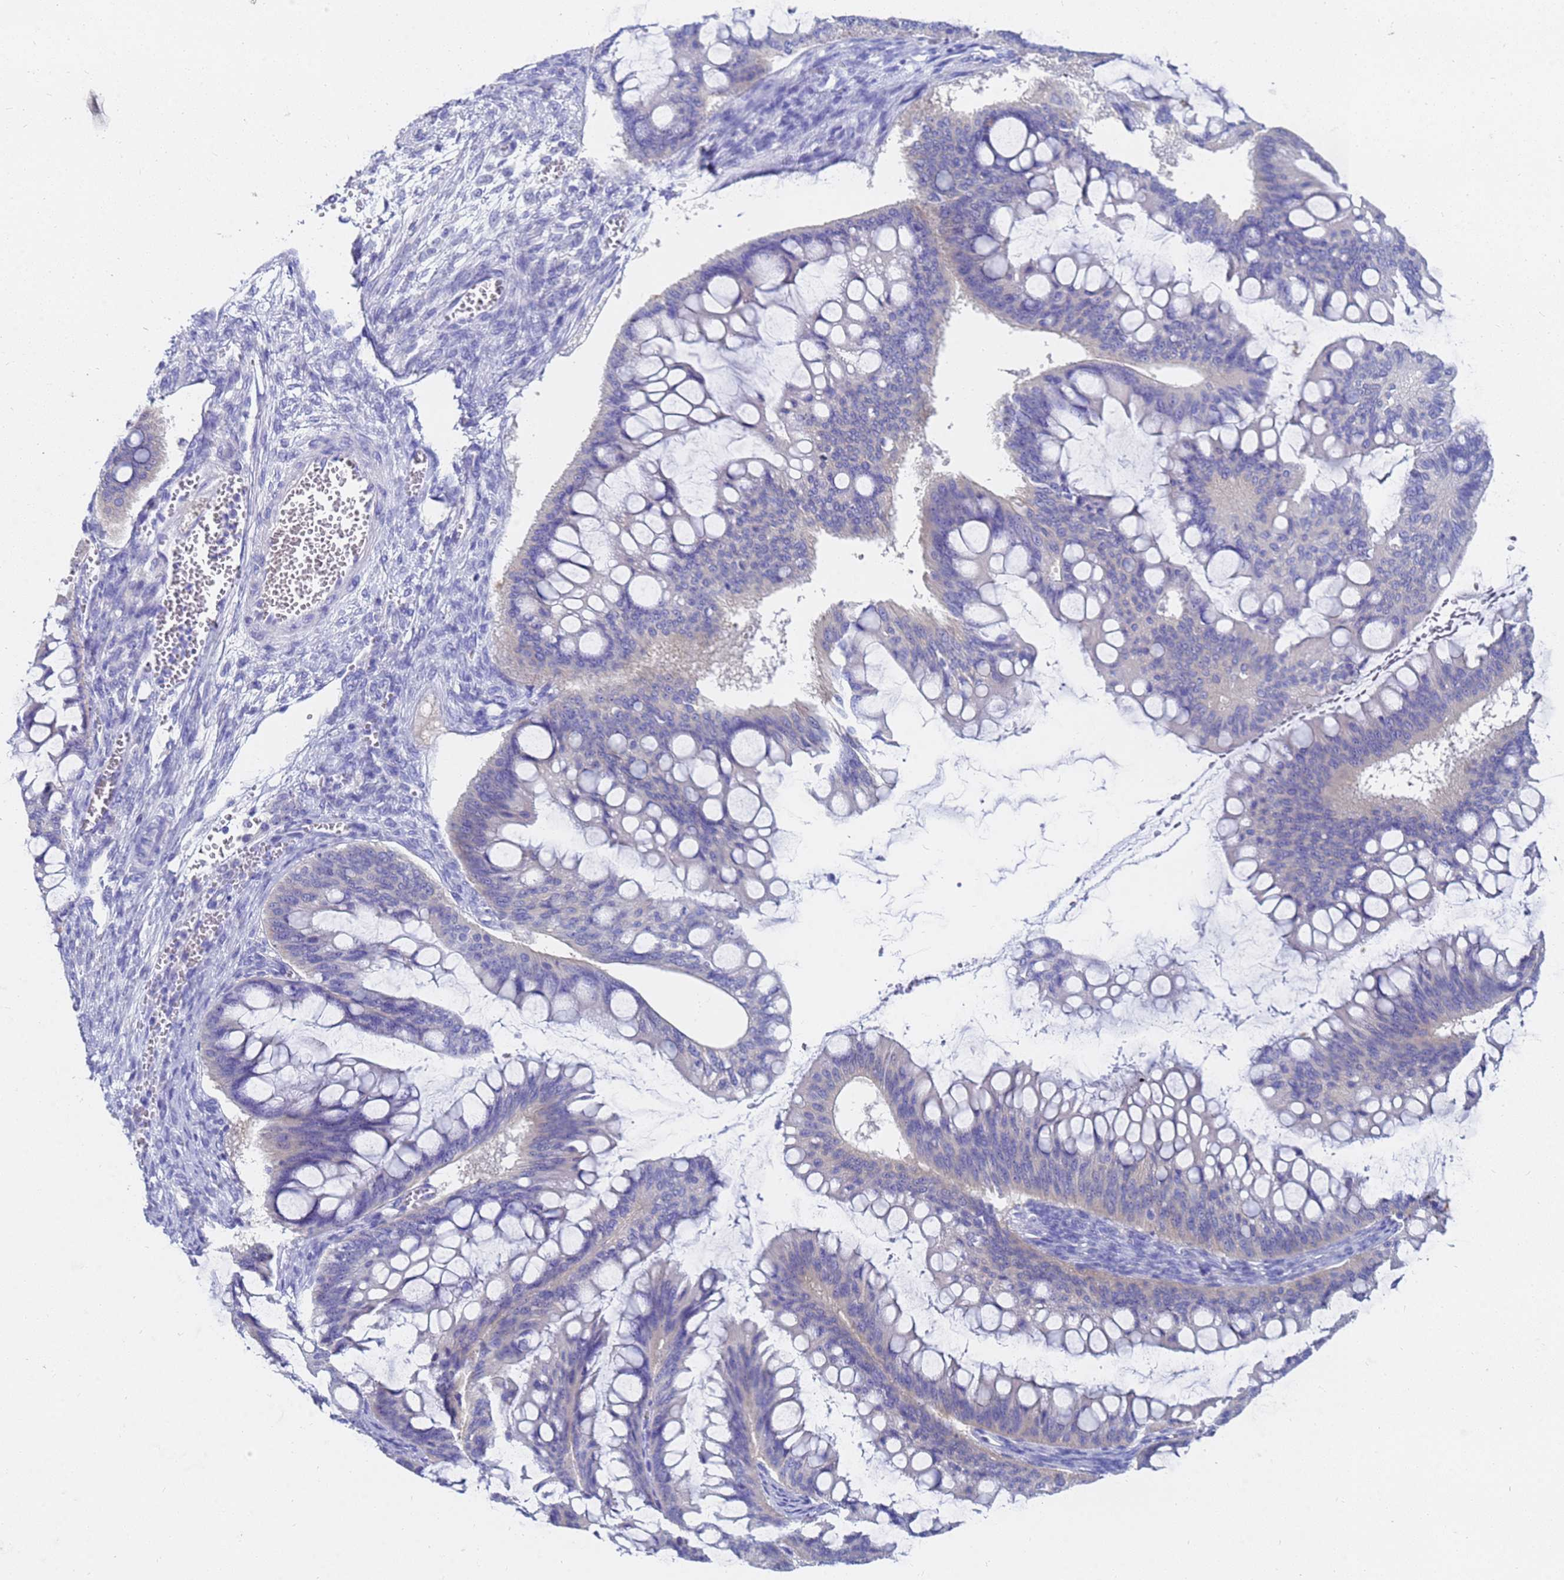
{"staining": {"intensity": "weak", "quantity": "<25%", "location": "cytoplasmic/membranous"}, "tissue": "ovarian cancer", "cell_type": "Tumor cells", "image_type": "cancer", "snomed": [{"axis": "morphology", "description": "Cystadenocarcinoma, mucinous, NOS"}, {"axis": "topography", "description": "Ovary"}], "caption": "The micrograph exhibits no staining of tumor cells in mucinous cystadenocarcinoma (ovarian). (DAB (3,3'-diaminobenzidine) IHC, high magnification).", "gene": "C2orf72", "patient": {"sex": "female", "age": 73}}